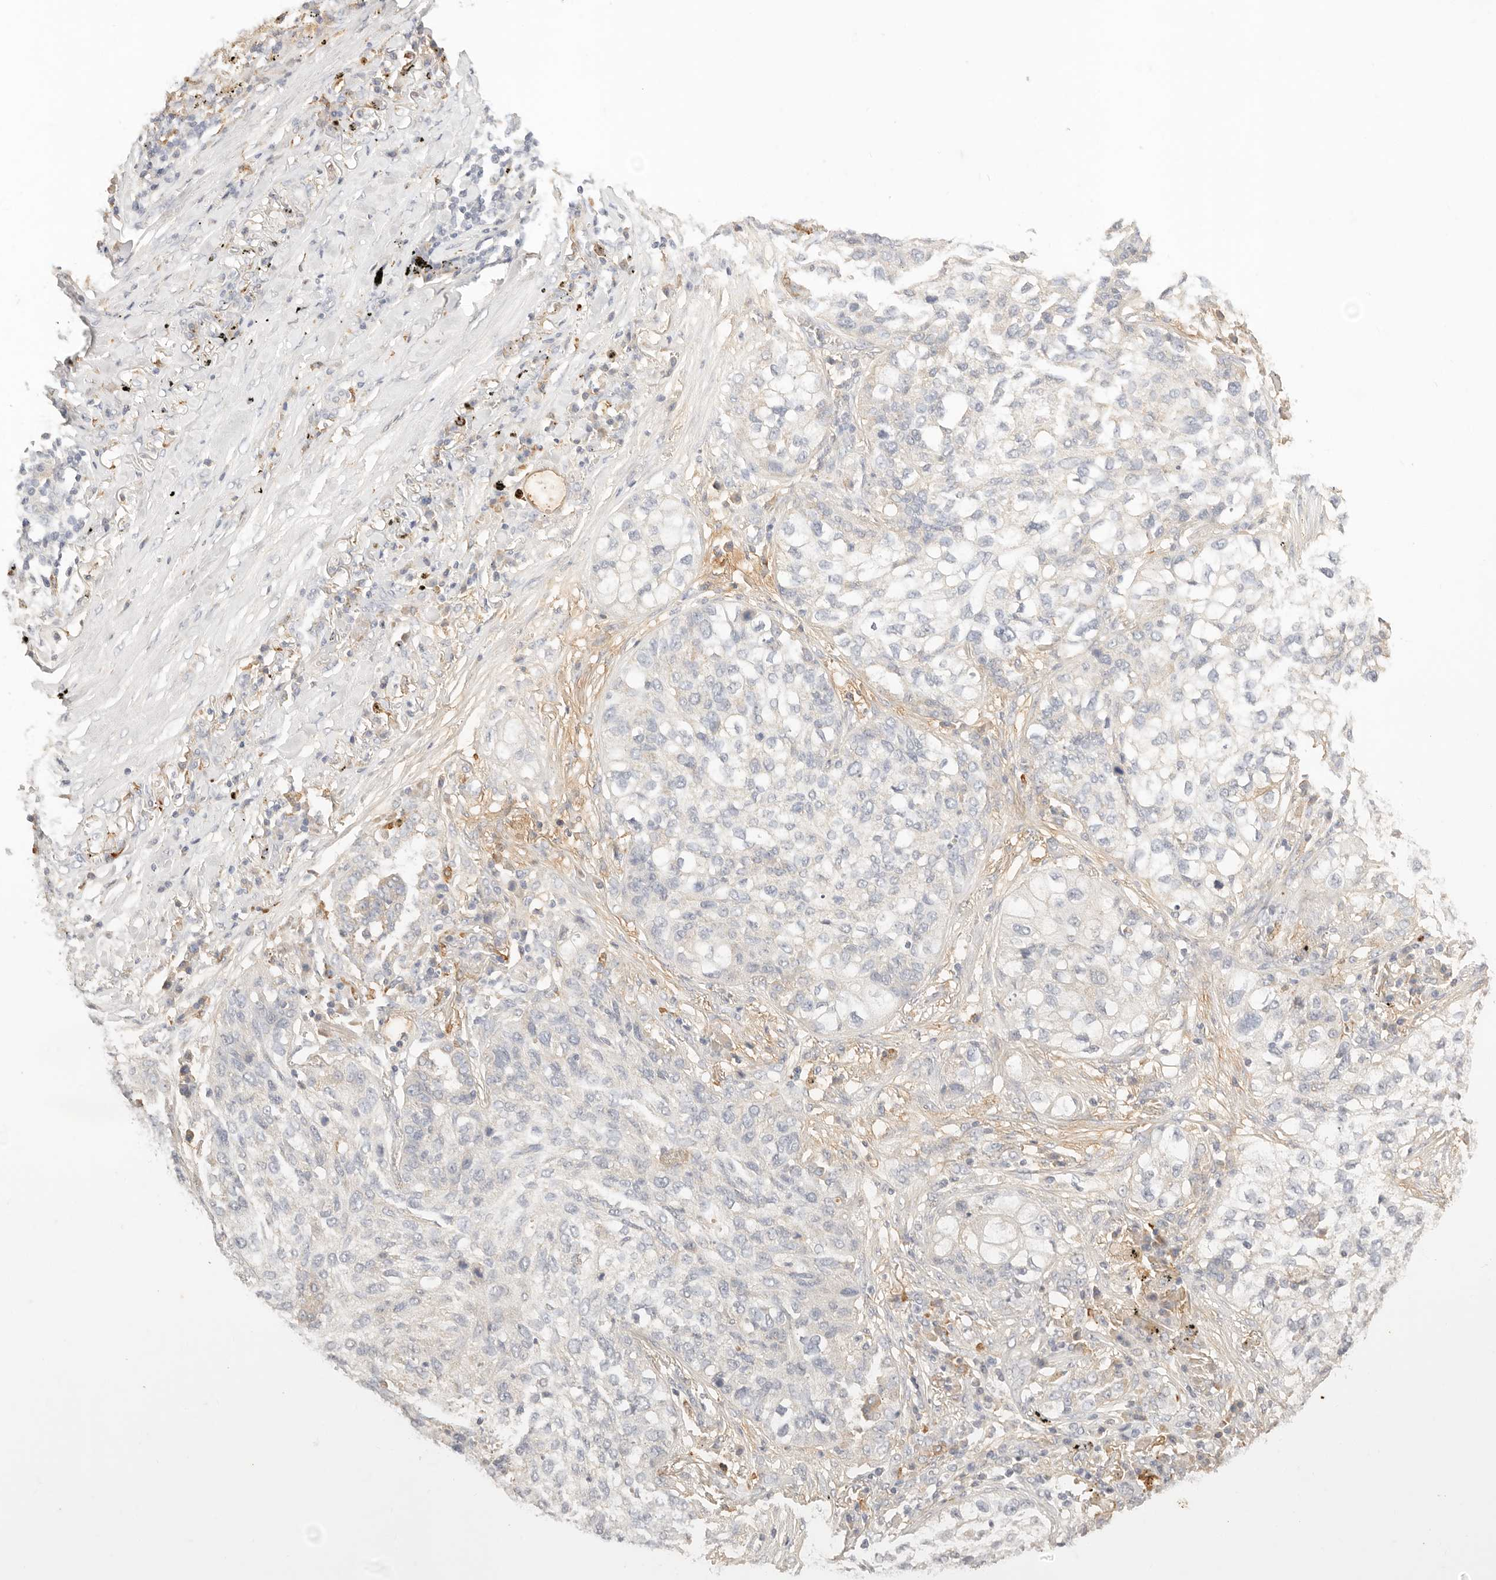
{"staining": {"intensity": "negative", "quantity": "none", "location": "none"}, "tissue": "lung cancer", "cell_type": "Tumor cells", "image_type": "cancer", "snomed": [{"axis": "morphology", "description": "Squamous cell carcinoma, NOS"}, {"axis": "topography", "description": "Lung"}], "caption": "Human squamous cell carcinoma (lung) stained for a protein using immunohistochemistry (IHC) displays no expression in tumor cells.", "gene": "HK2", "patient": {"sex": "female", "age": 63}}